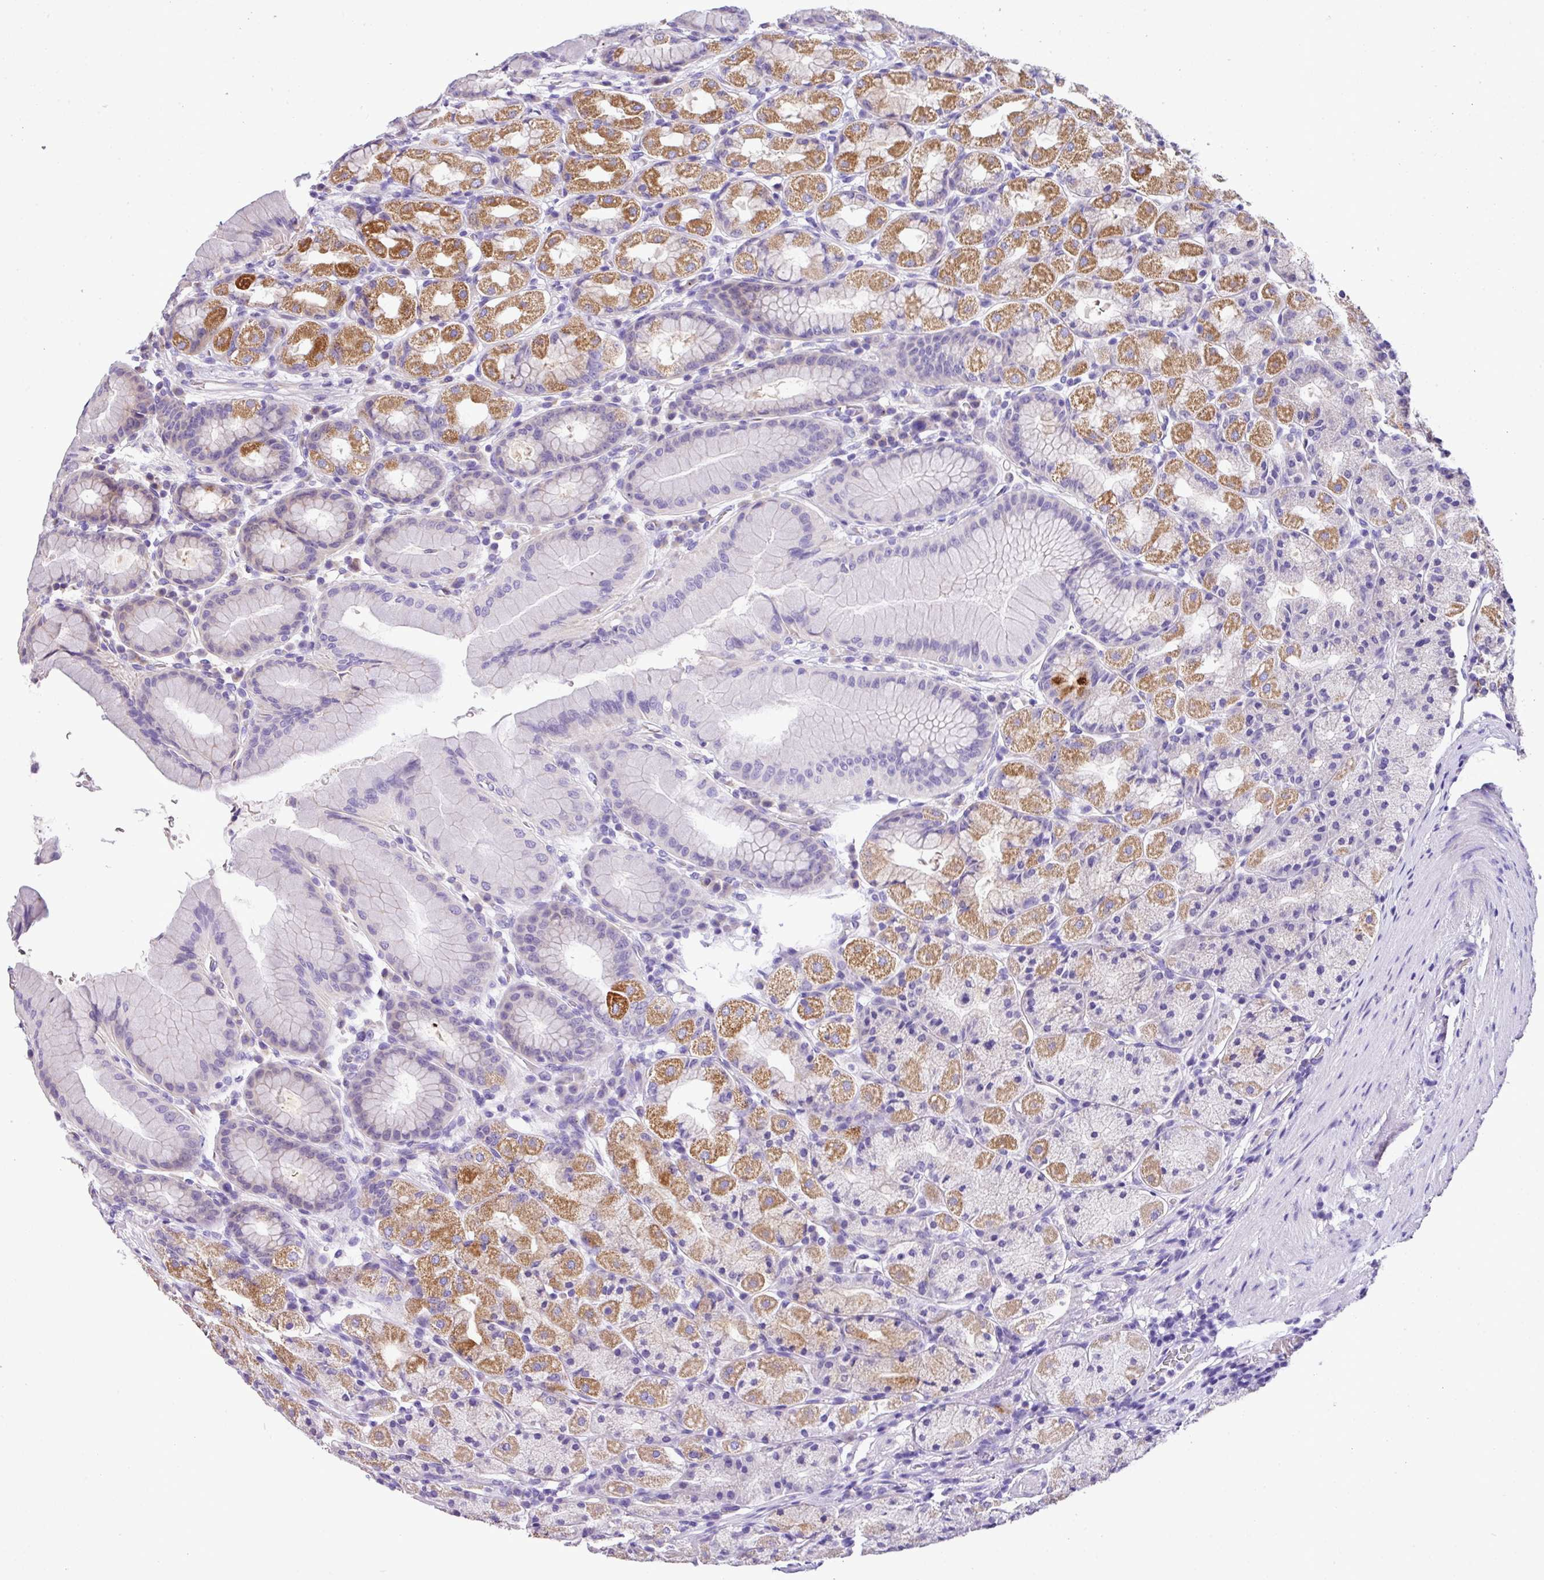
{"staining": {"intensity": "moderate", "quantity": "25%-75%", "location": "cytoplasmic/membranous"}, "tissue": "stomach", "cell_type": "Glandular cells", "image_type": "normal", "snomed": [{"axis": "morphology", "description": "Normal tissue, NOS"}, {"axis": "topography", "description": "Stomach, upper"}, {"axis": "topography", "description": "Stomach"}], "caption": "A medium amount of moderate cytoplasmic/membranous positivity is identified in about 25%-75% of glandular cells in unremarkable stomach.", "gene": "ANXA2R", "patient": {"sex": "male", "age": 68}}